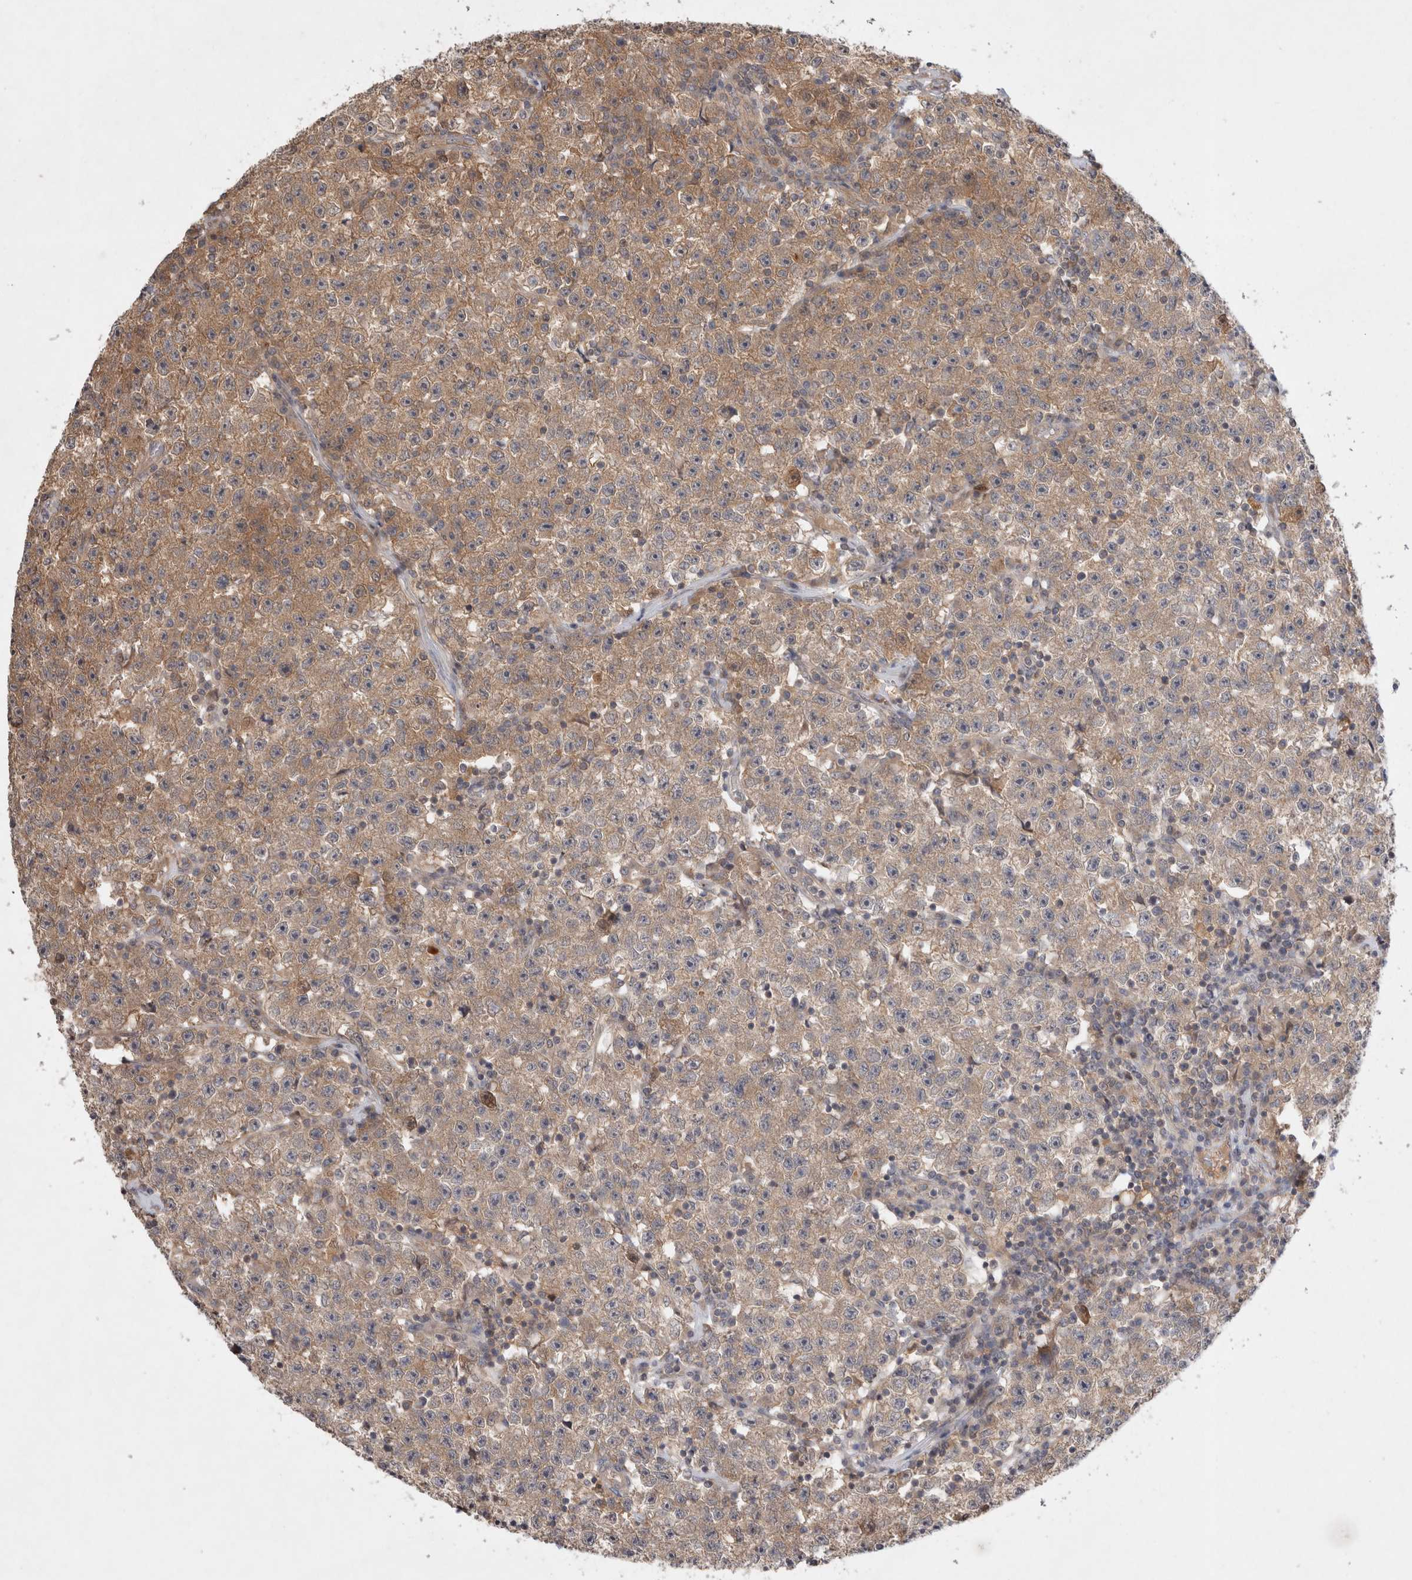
{"staining": {"intensity": "weak", "quantity": ">75%", "location": "cytoplasmic/membranous"}, "tissue": "testis cancer", "cell_type": "Tumor cells", "image_type": "cancer", "snomed": [{"axis": "morphology", "description": "Seminoma, NOS"}, {"axis": "topography", "description": "Testis"}], "caption": "A histopathology image showing weak cytoplasmic/membranous staining in about >75% of tumor cells in testis seminoma, as visualized by brown immunohistochemical staining.", "gene": "HTT", "patient": {"sex": "male", "age": 22}}